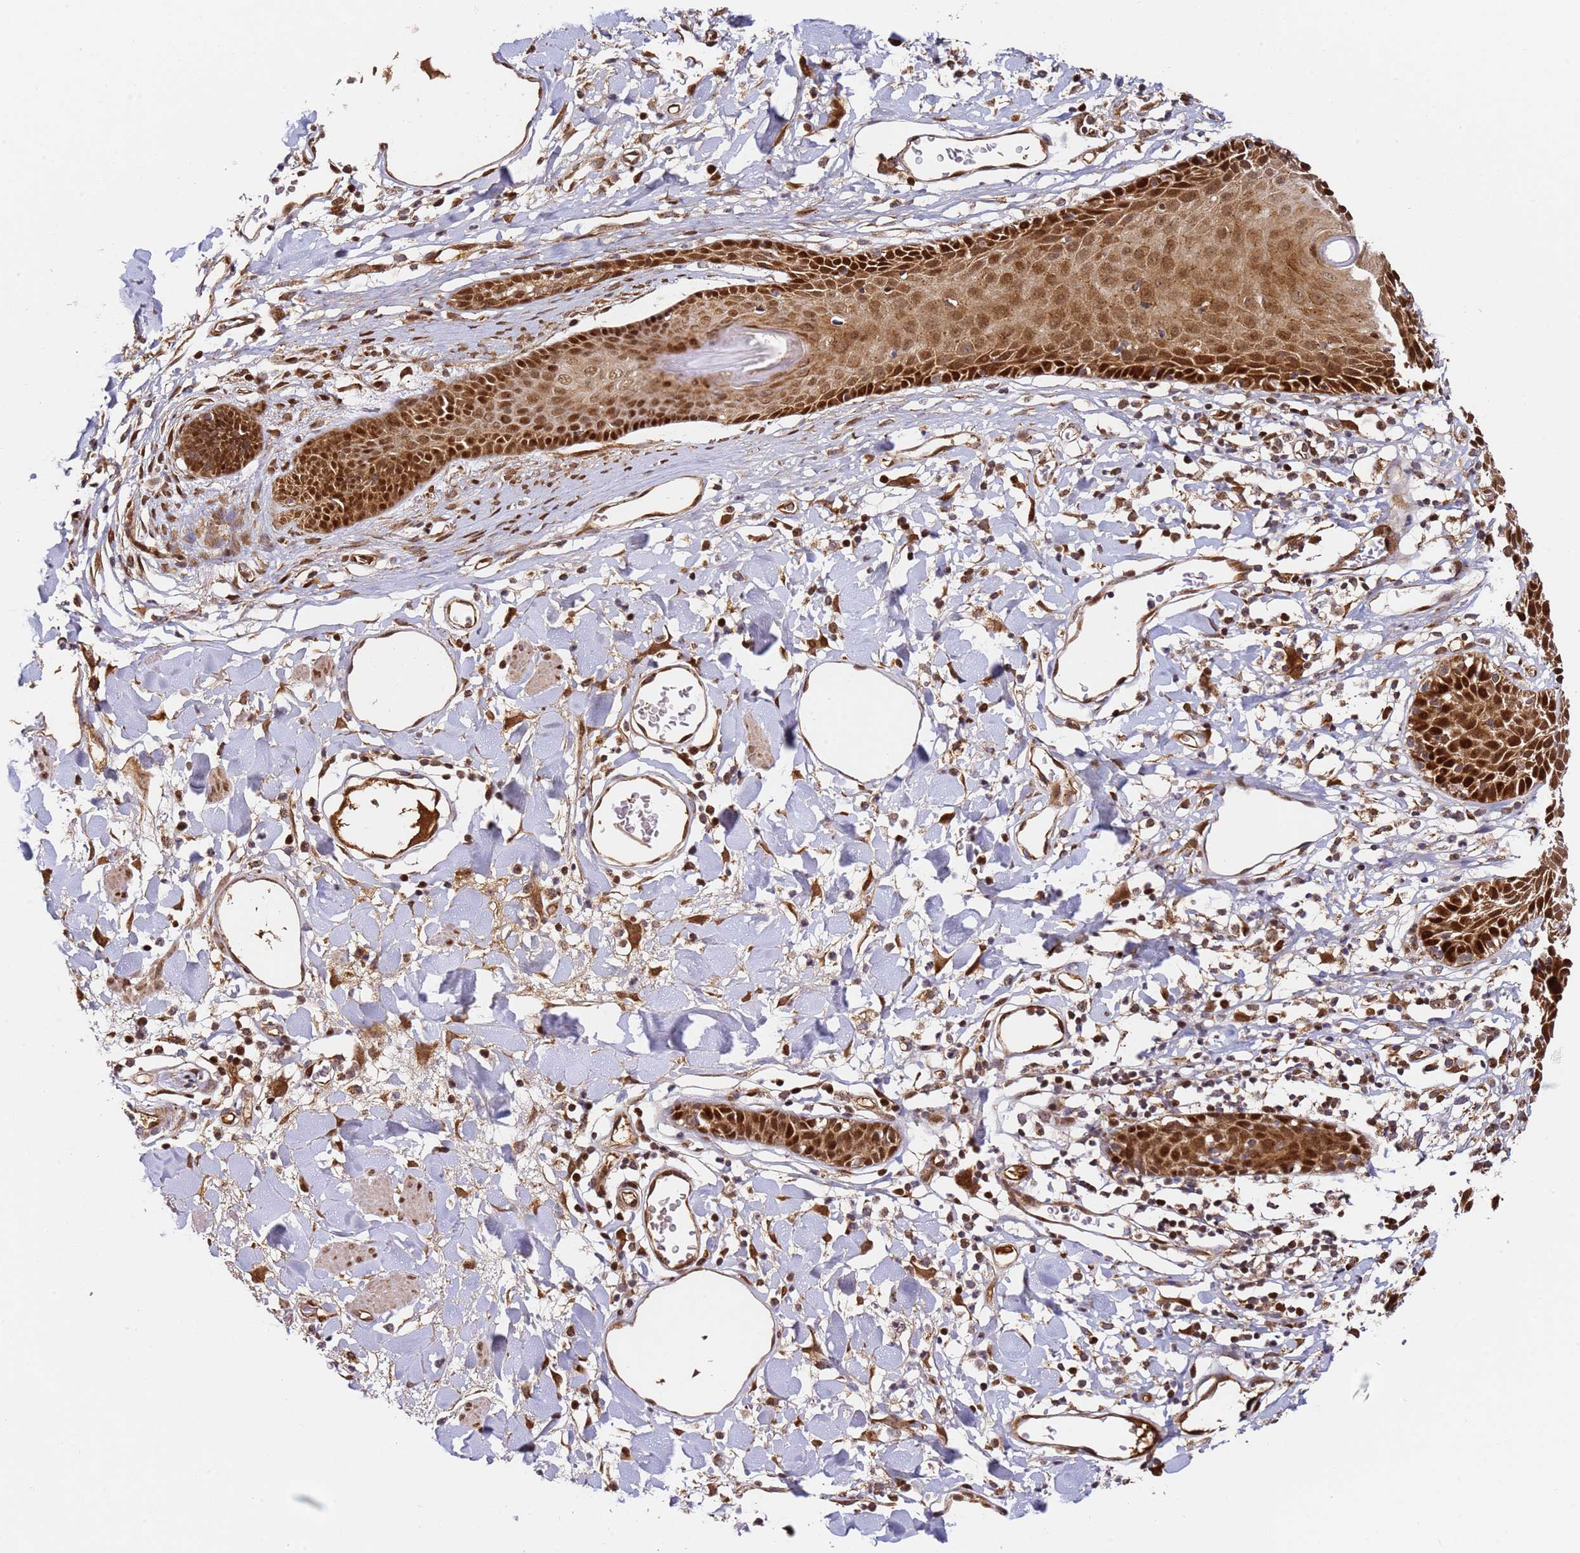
{"staining": {"intensity": "strong", "quantity": ">75%", "location": "cytoplasmic/membranous,nuclear"}, "tissue": "skin", "cell_type": "Epidermal cells", "image_type": "normal", "snomed": [{"axis": "morphology", "description": "Normal tissue, NOS"}, {"axis": "topography", "description": "Vulva"}], "caption": "Protein expression analysis of unremarkable human skin reveals strong cytoplasmic/membranous,nuclear positivity in approximately >75% of epidermal cells.", "gene": "SMOX", "patient": {"sex": "female", "age": 68}}